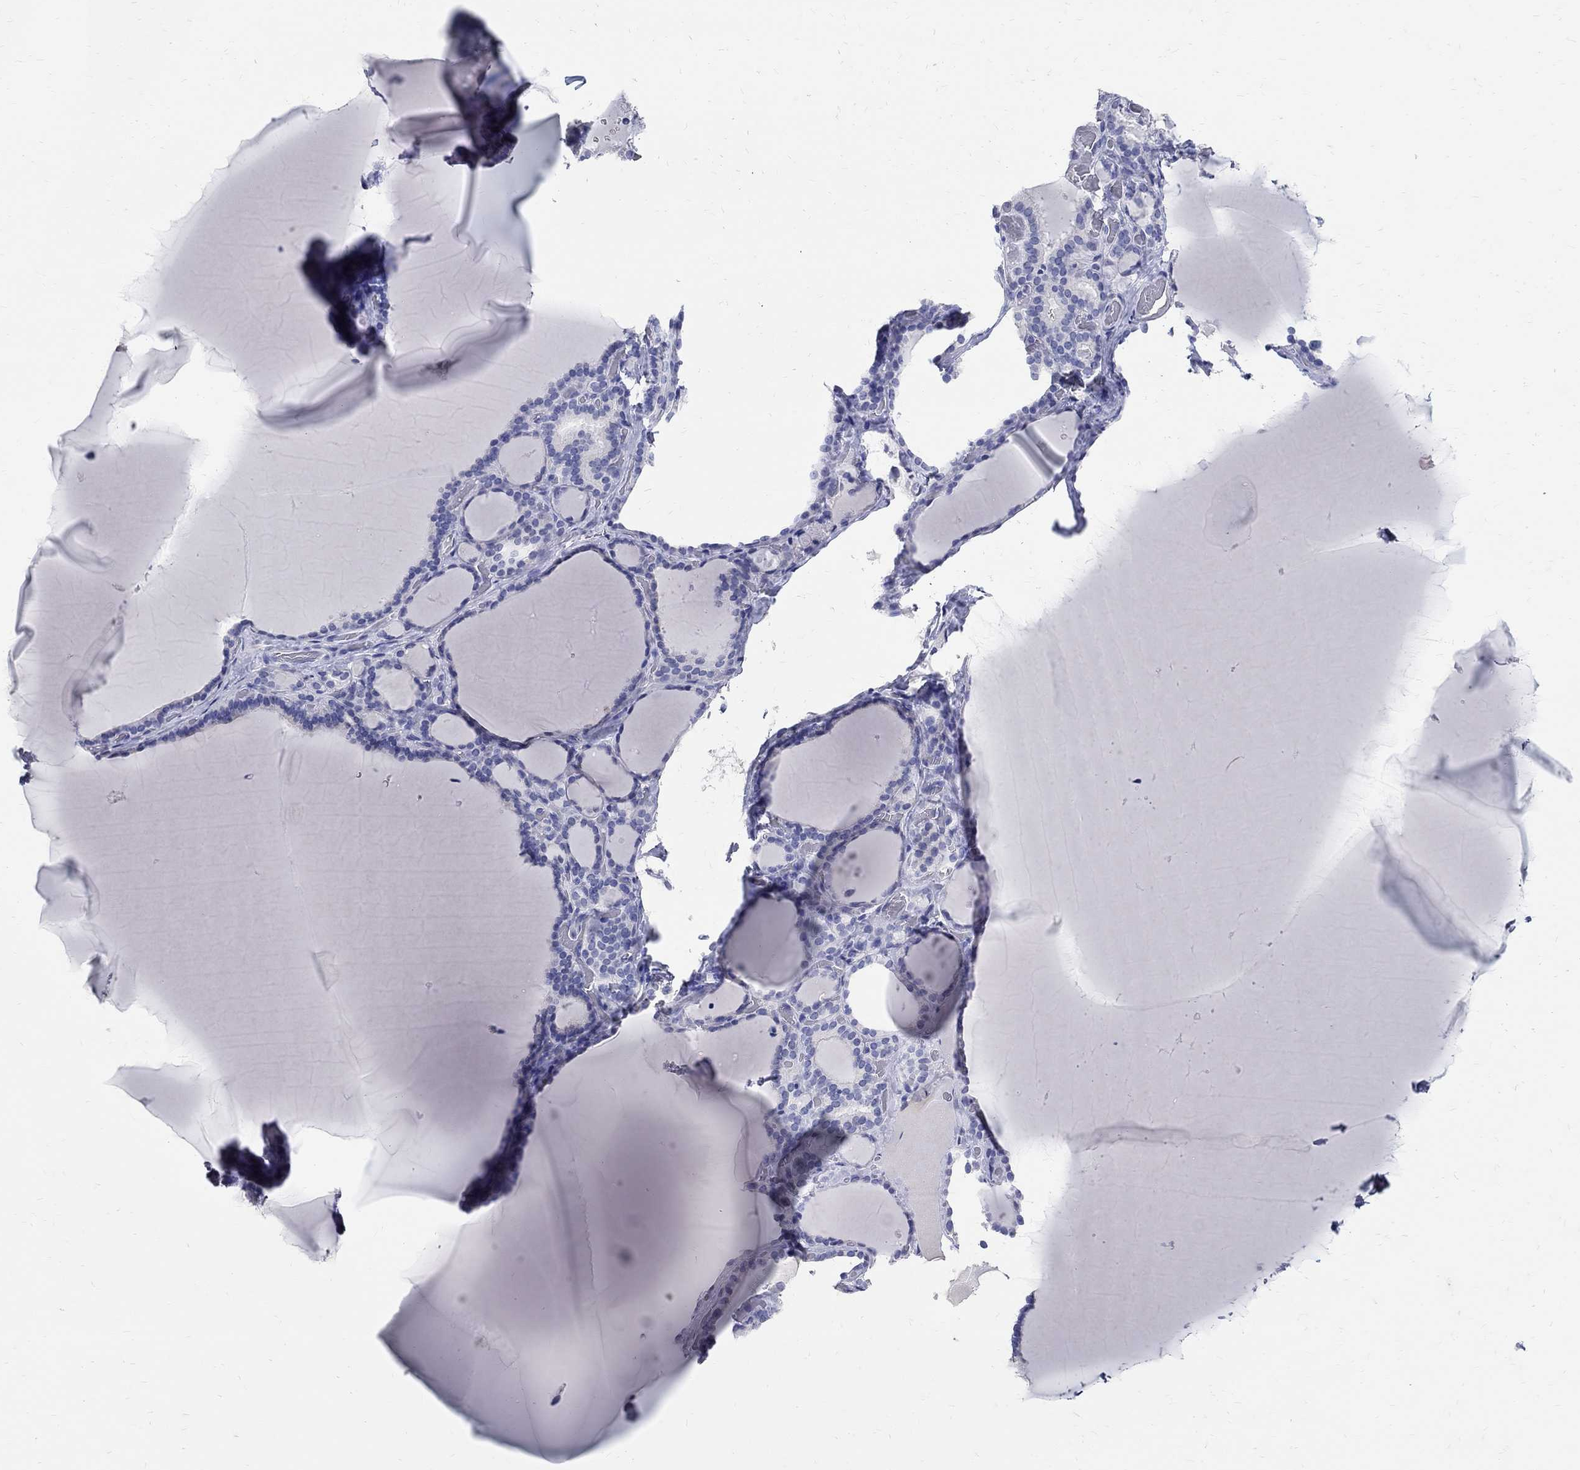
{"staining": {"intensity": "negative", "quantity": "none", "location": "none"}, "tissue": "thyroid gland", "cell_type": "Glandular cells", "image_type": "normal", "snomed": [{"axis": "morphology", "description": "Normal tissue, NOS"}, {"axis": "morphology", "description": "Hyperplasia, NOS"}, {"axis": "topography", "description": "Thyroid gland"}], "caption": "Human thyroid gland stained for a protein using IHC exhibits no positivity in glandular cells.", "gene": "SOX2", "patient": {"sex": "female", "age": 27}}